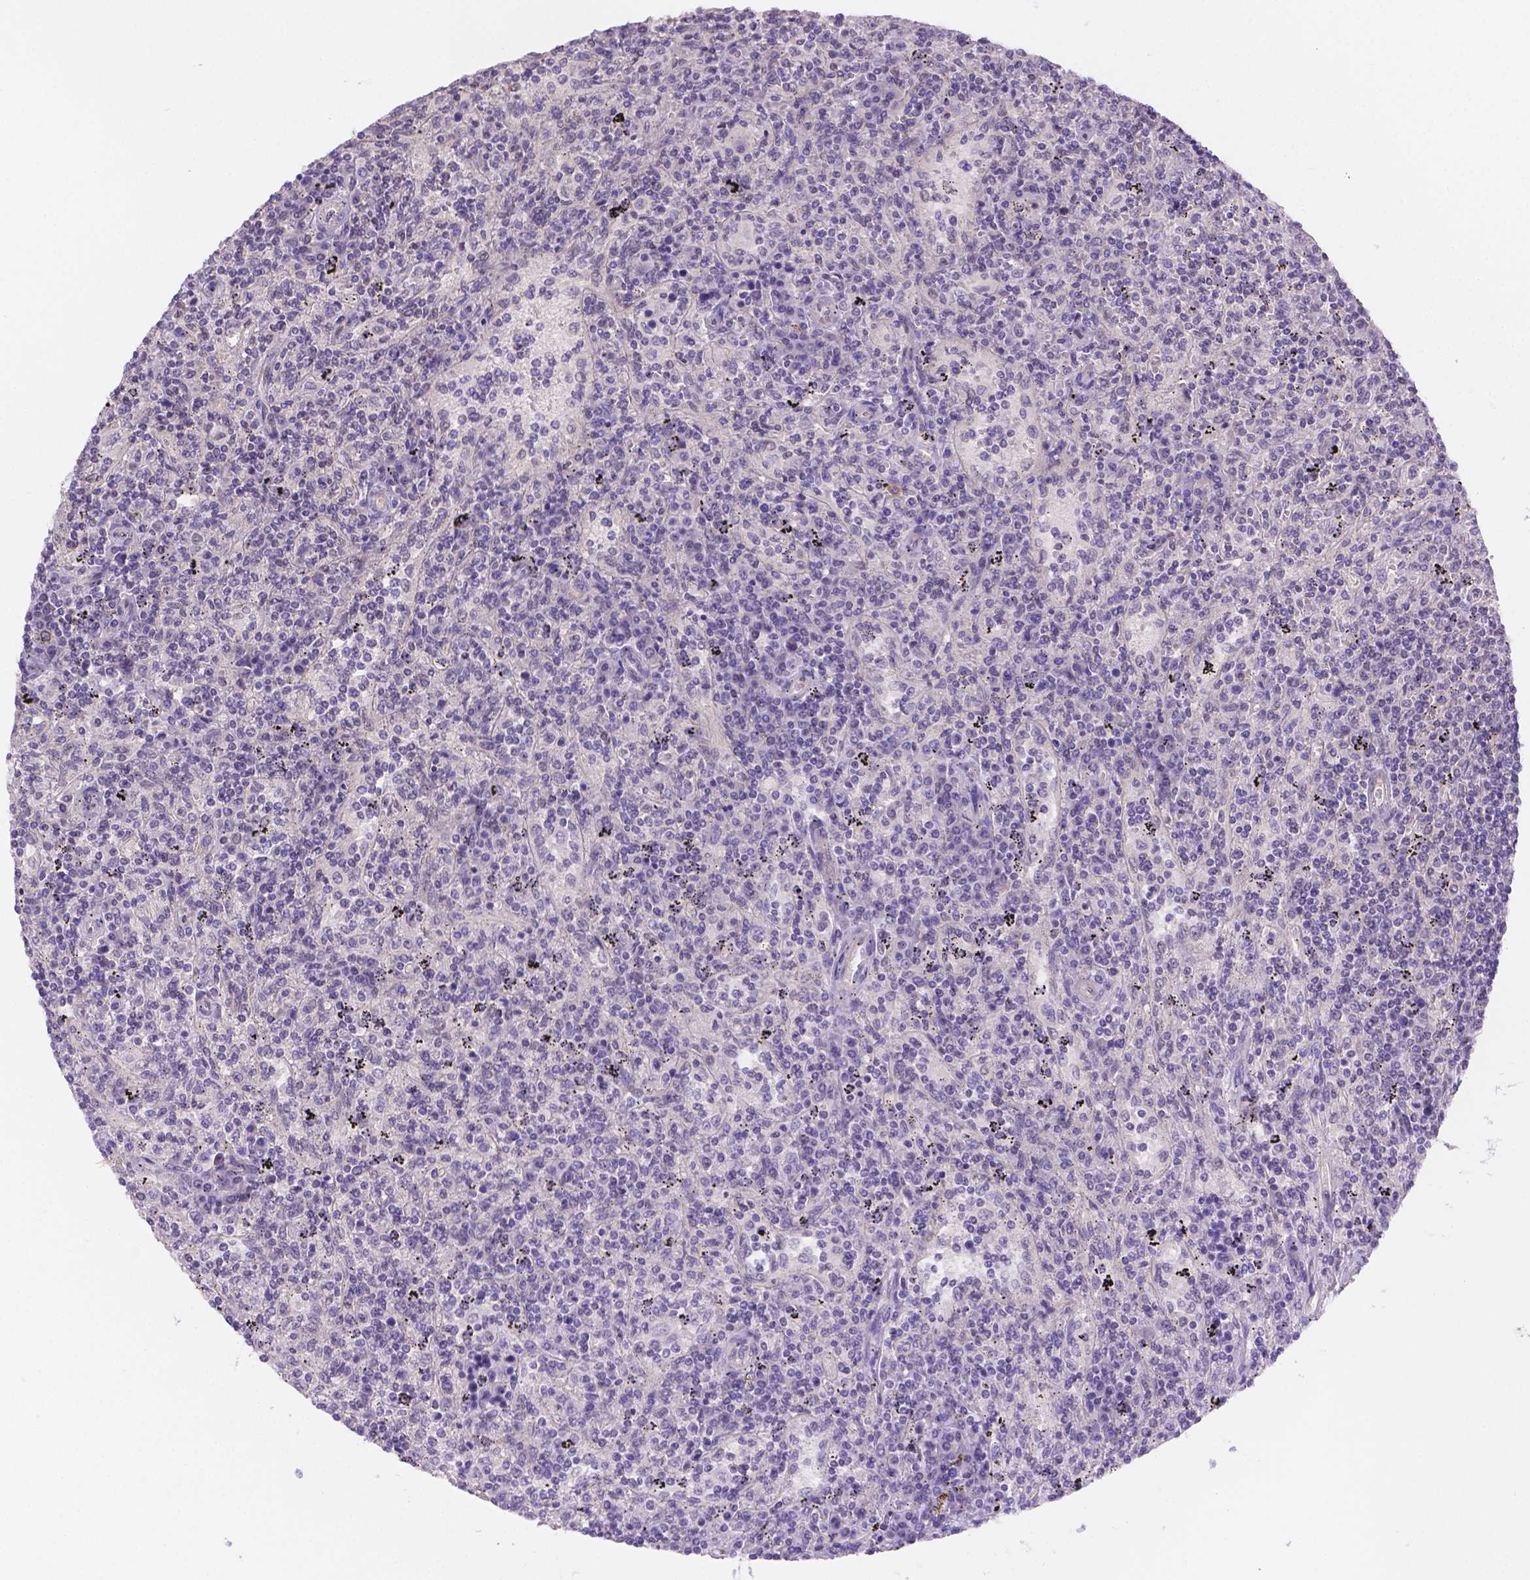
{"staining": {"intensity": "negative", "quantity": "none", "location": "none"}, "tissue": "lymphoma", "cell_type": "Tumor cells", "image_type": "cancer", "snomed": [{"axis": "morphology", "description": "Malignant lymphoma, non-Hodgkin's type, Low grade"}, {"axis": "topography", "description": "Spleen"}], "caption": "Lymphoma was stained to show a protein in brown. There is no significant expression in tumor cells. (Stains: DAB (3,3'-diaminobenzidine) immunohistochemistry with hematoxylin counter stain, Microscopy: brightfield microscopy at high magnification).", "gene": "NXPE2", "patient": {"sex": "male", "age": 62}}